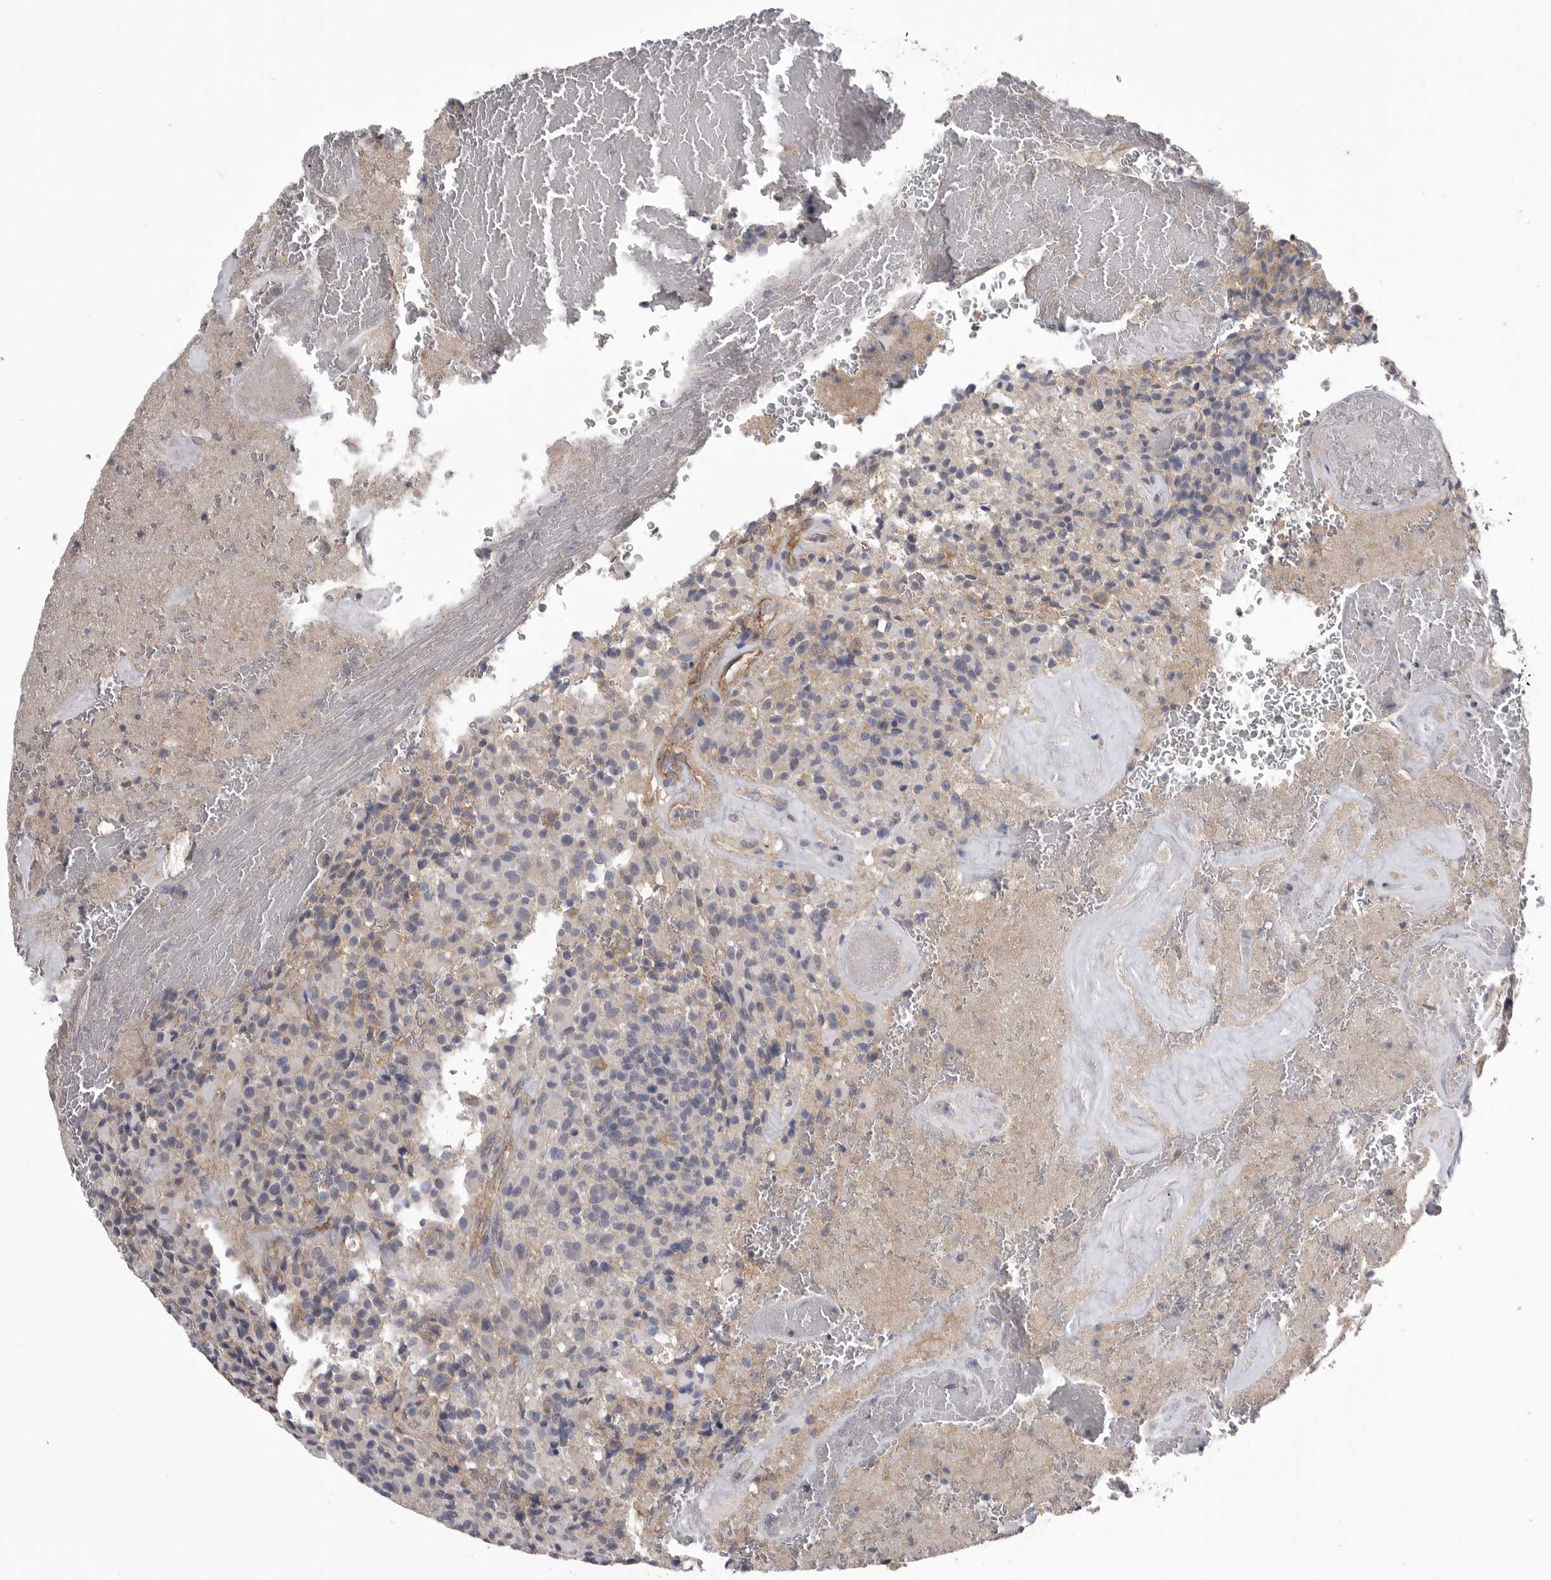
{"staining": {"intensity": "negative", "quantity": "none", "location": "none"}, "tissue": "glioma", "cell_type": "Tumor cells", "image_type": "cancer", "snomed": [{"axis": "morphology", "description": "Glioma, malignant, High grade"}, {"axis": "topography", "description": "Brain"}], "caption": "Human glioma stained for a protein using IHC demonstrates no expression in tumor cells.", "gene": "NECTIN2", "patient": {"sex": "male", "age": 71}}